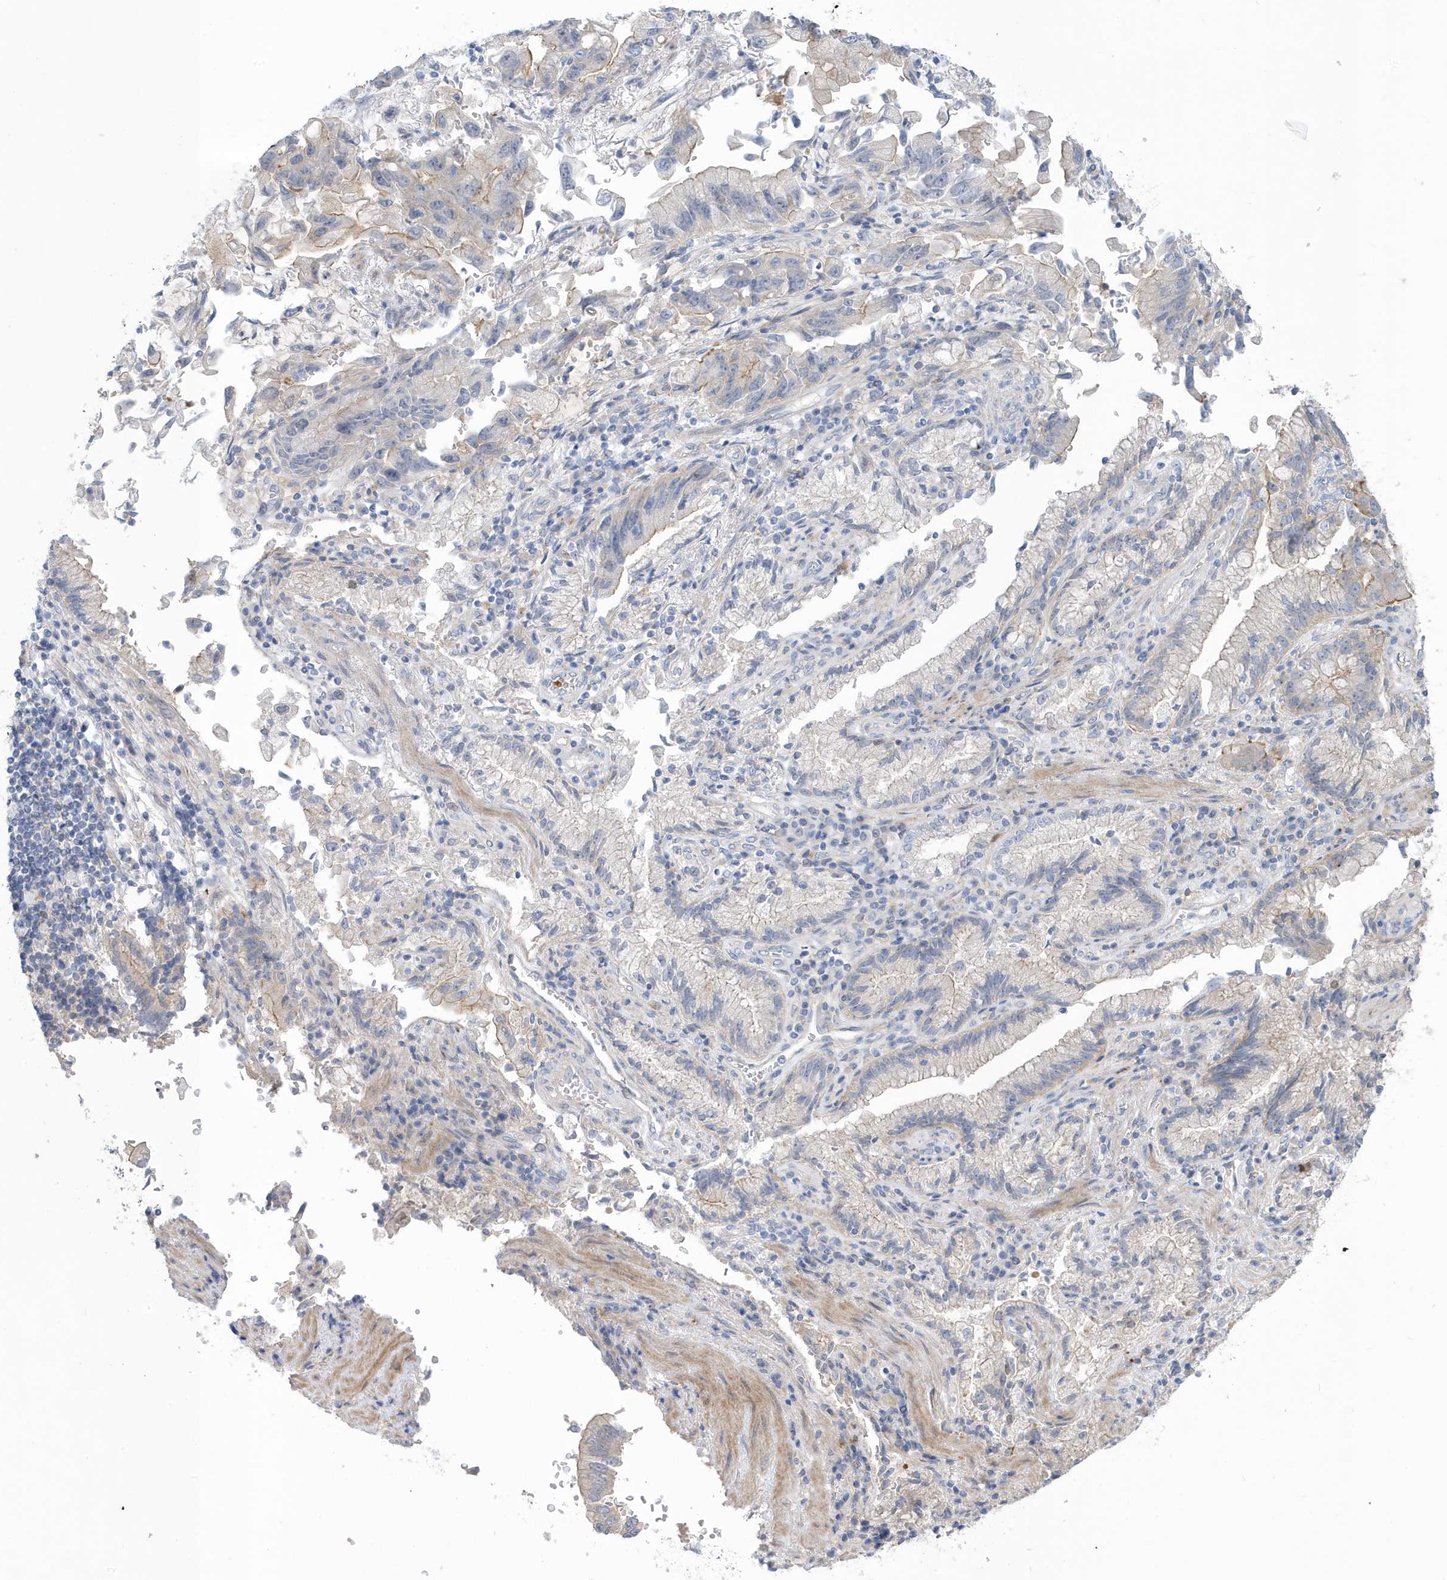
{"staining": {"intensity": "weak", "quantity": "<25%", "location": "cytoplasmic/membranous"}, "tissue": "stomach cancer", "cell_type": "Tumor cells", "image_type": "cancer", "snomed": [{"axis": "morphology", "description": "Adenocarcinoma, NOS"}, {"axis": "topography", "description": "Stomach"}], "caption": "Immunohistochemical staining of stomach cancer reveals no significant staining in tumor cells. (DAB (3,3'-diaminobenzidine) immunohistochemistry, high magnification).", "gene": "ATP13A5", "patient": {"sex": "male", "age": 62}}